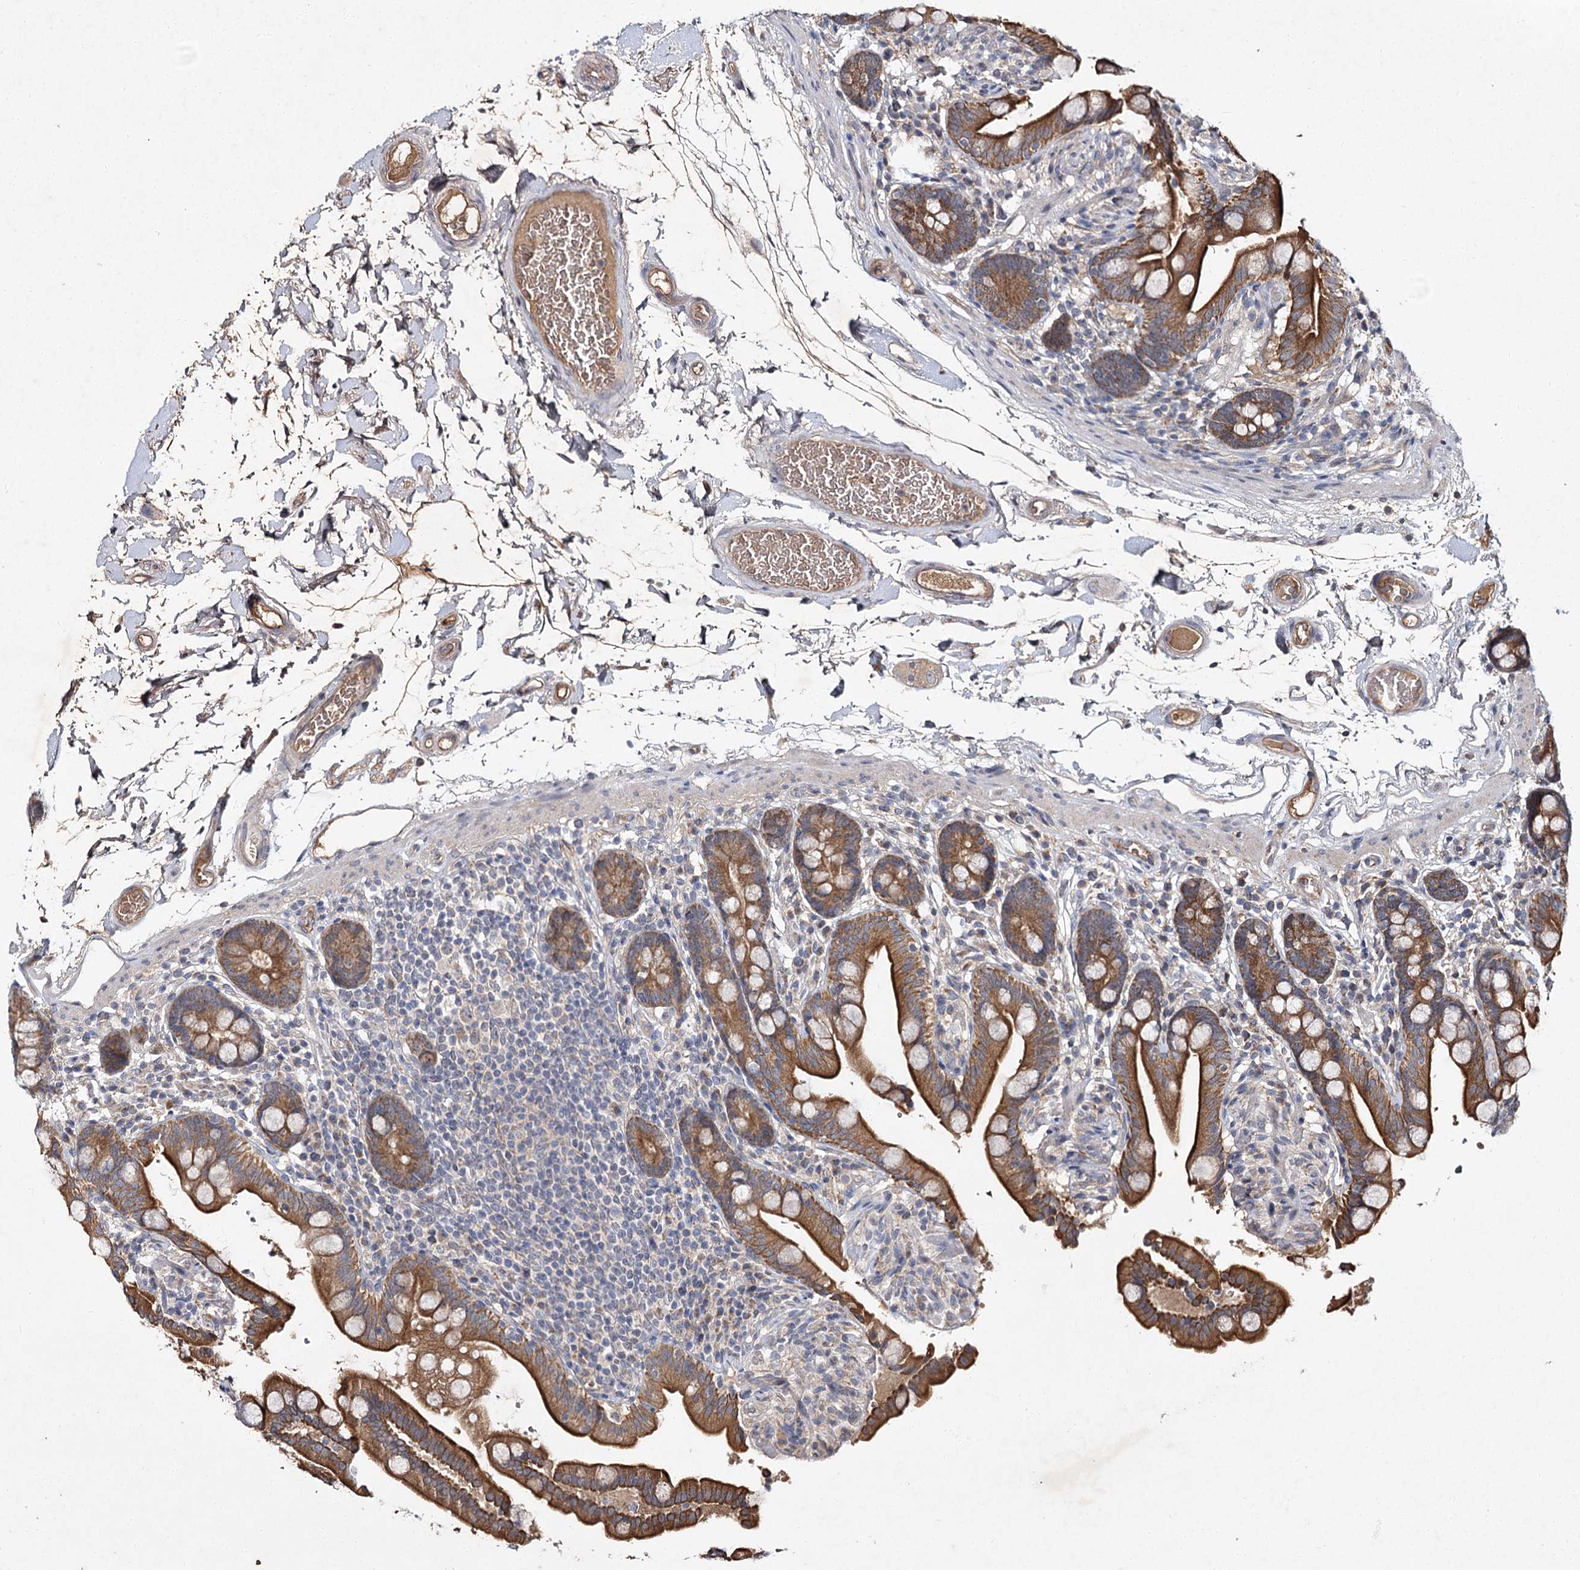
{"staining": {"intensity": "weak", "quantity": ">75%", "location": "cytoplasmic/membranous"}, "tissue": "colon", "cell_type": "Endothelial cells", "image_type": "normal", "snomed": [{"axis": "morphology", "description": "Normal tissue, NOS"}, {"axis": "topography", "description": "Smooth muscle"}, {"axis": "topography", "description": "Colon"}], "caption": "DAB immunohistochemical staining of normal colon demonstrates weak cytoplasmic/membranous protein expression in about >75% of endothelial cells.", "gene": "MFN1", "patient": {"sex": "male", "age": 73}}